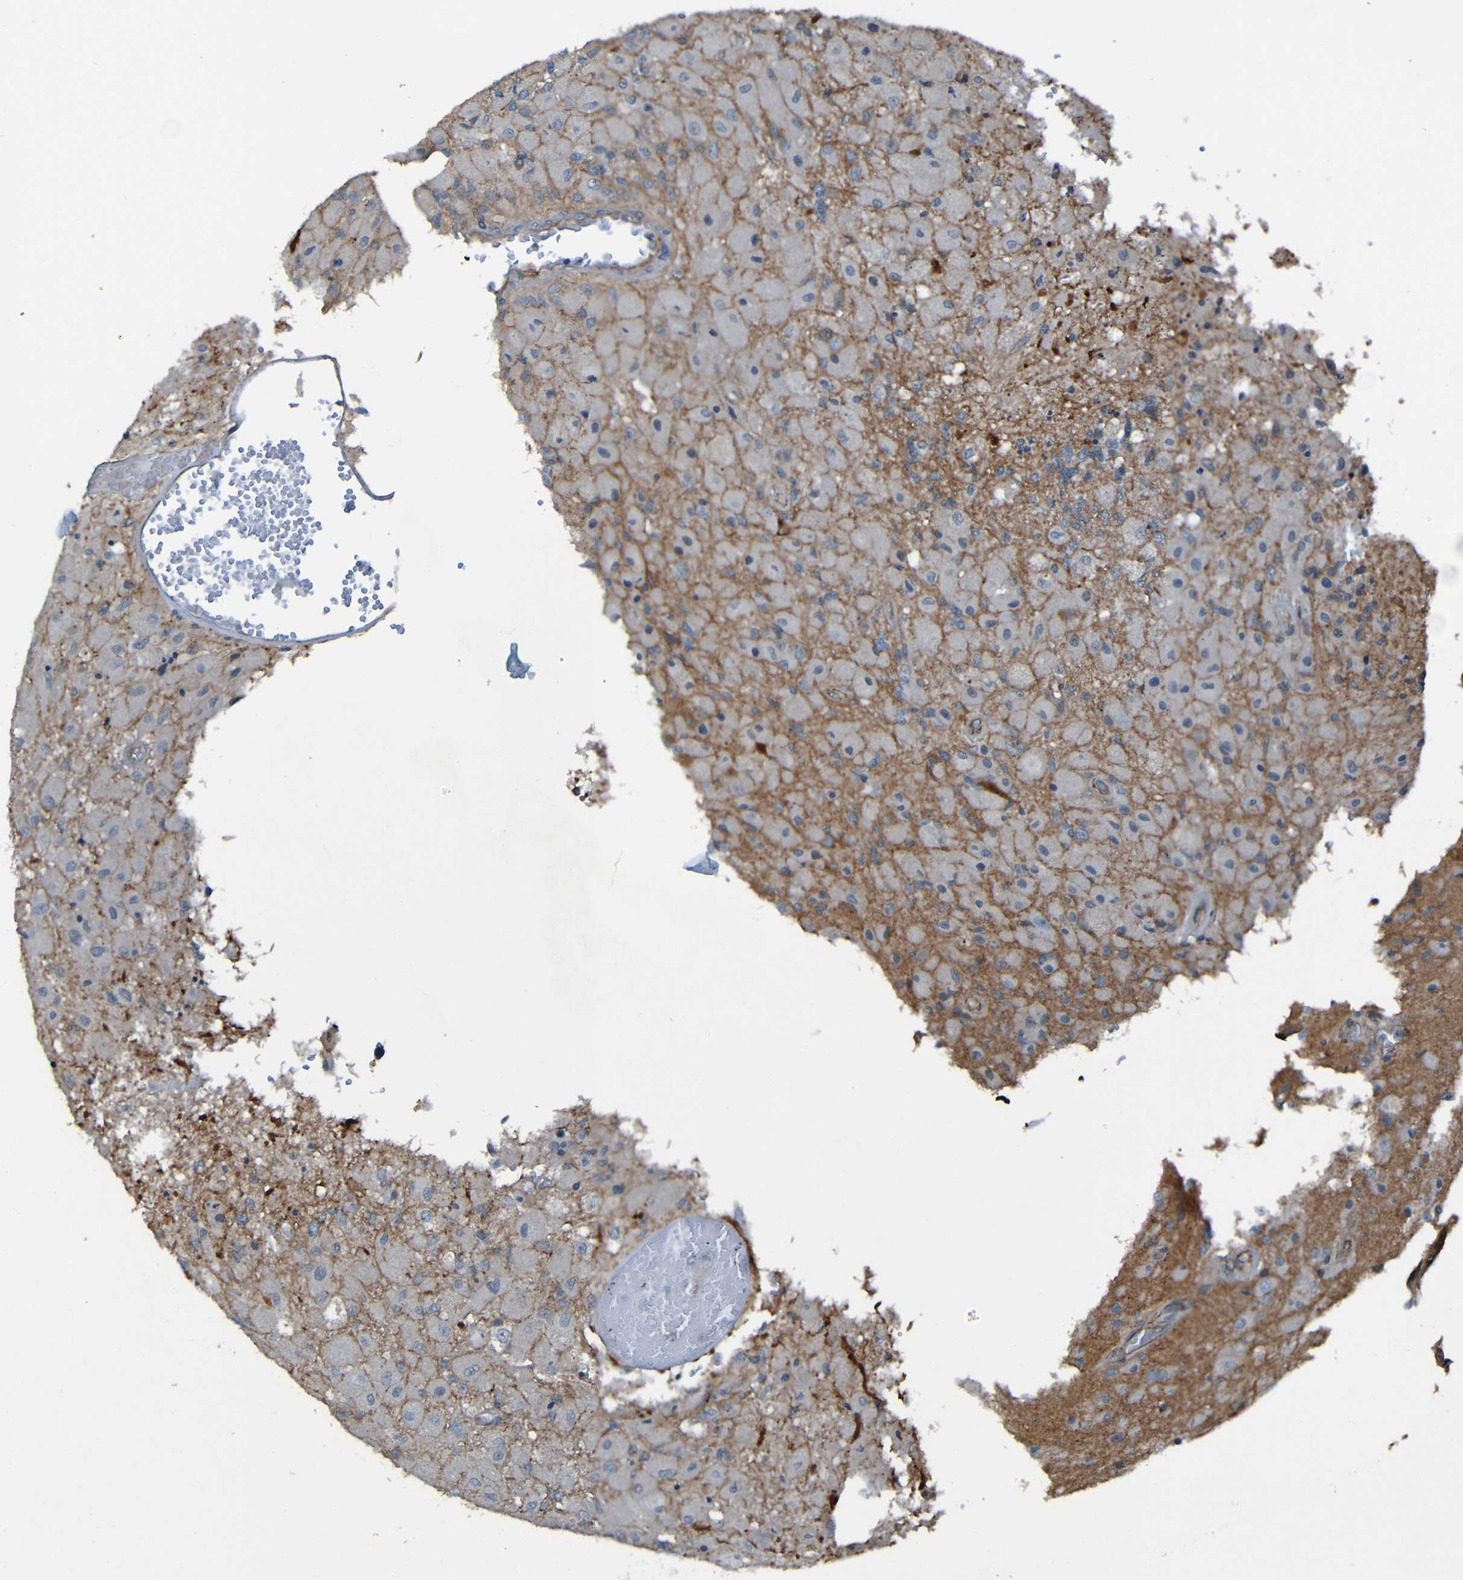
{"staining": {"intensity": "negative", "quantity": "none", "location": "none"}, "tissue": "glioma", "cell_type": "Tumor cells", "image_type": "cancer", "snomed": [{"axis": "morphology", "description": "Normal tissue, NOS"}, {"axis": "morphology", "description": "Glioma, malignant, High grade"}, {"axis": "topography", "description": "Cerebral cortex"}], "caption": "Protein analysis of high-grade glioma (malignant) exhibits no significant positivity in tumor cells. Brightfield microscopy of immunohistochemistry stained with DAB (3,3'-diaminobenzidine) (brown) and hematoxylin (blue), captured at high magnification.", "gene": "LGR5", "patient": {"sex": "male", "age": 77}}